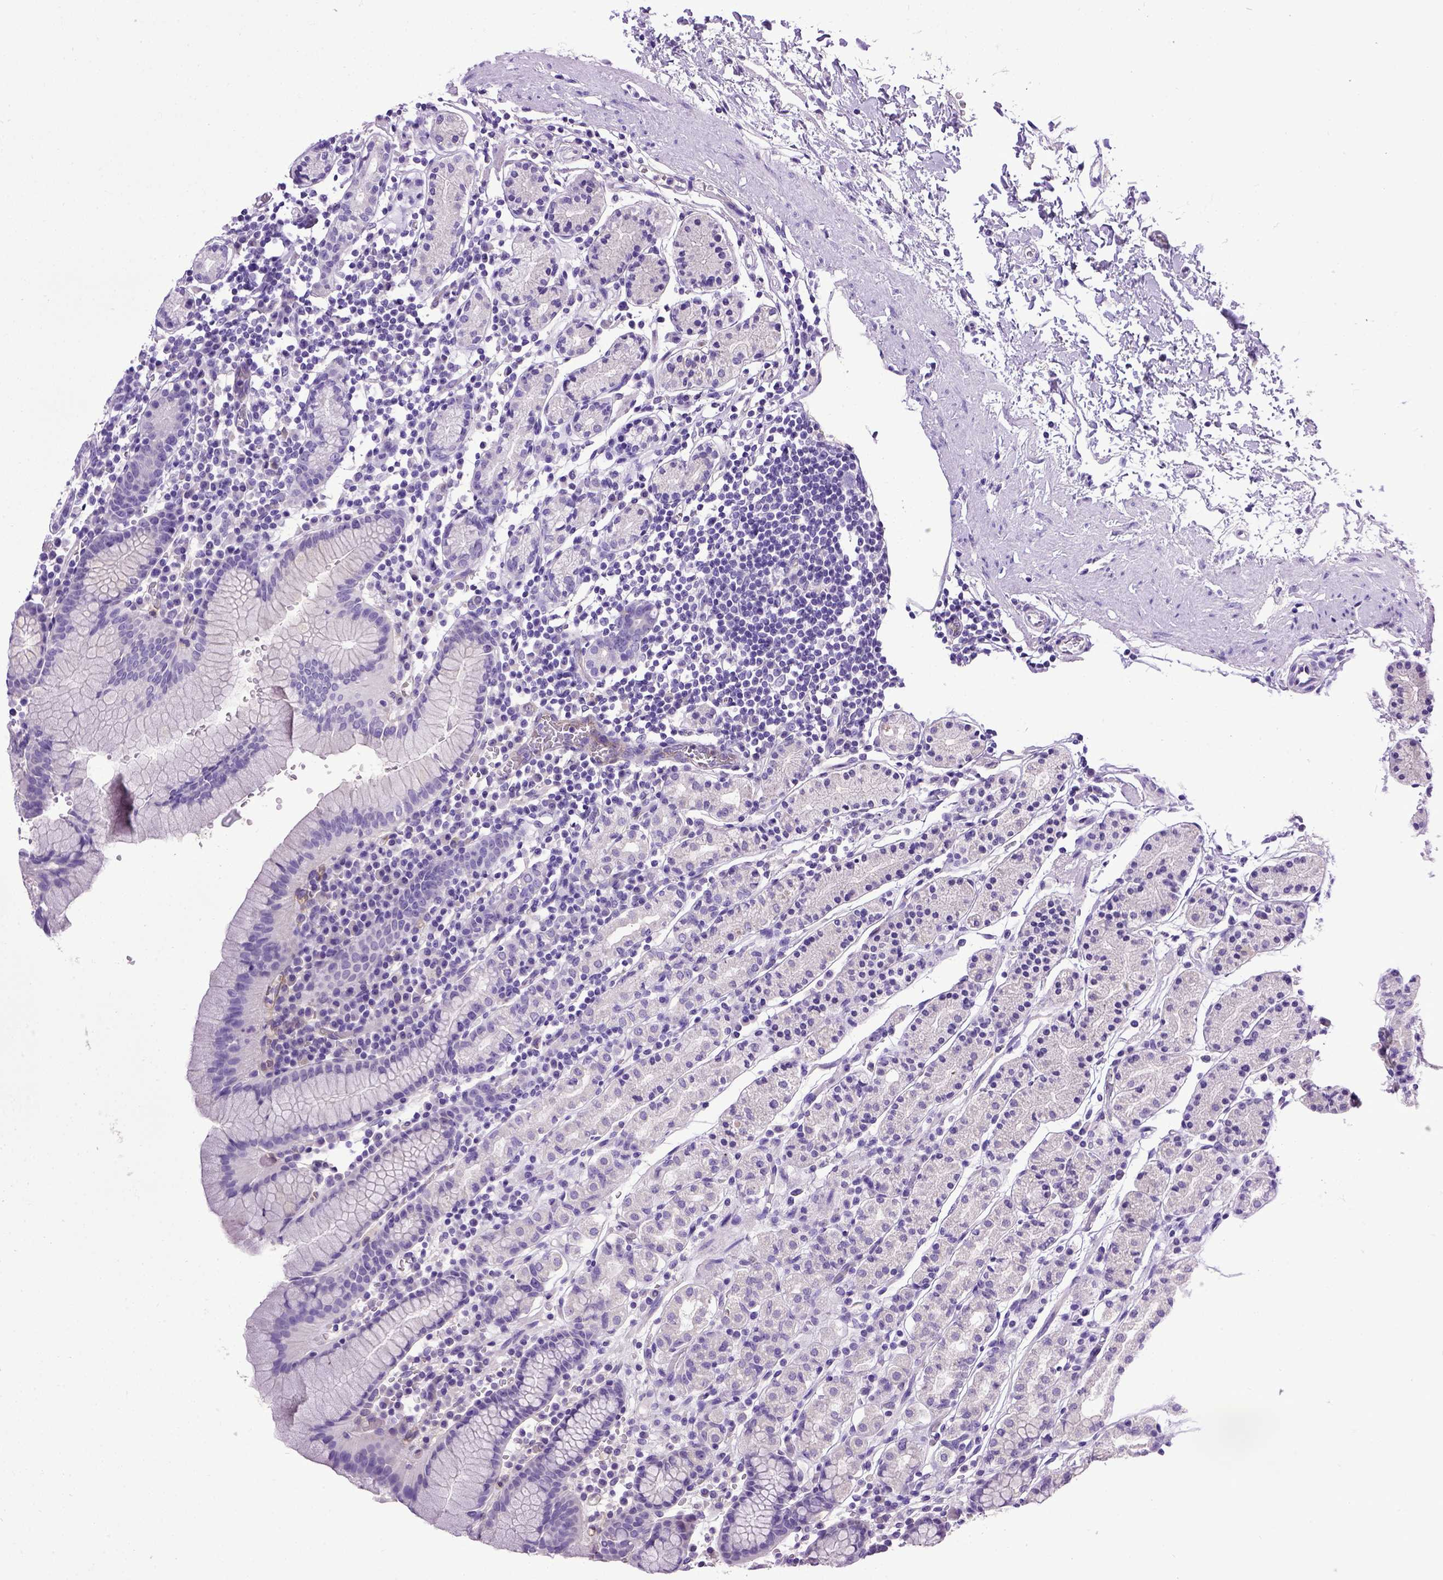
{"staining": {"intensity": "negative", "quantity": "none", "location": "none"}, "tissue": "stomach", "cell_type": "Glandular cells", "image_type": "normal", "snomed": [{"axis": "morphology", "description": "Normal tissue, NOS"}, {"axis": "topography", "description": "Stomach, upper"}, {"axis": "topography", "description": "Stomach"}], "caption": "Protein analysis of normal stomach demonstrates no significant staining in glandular cells.", "gene": "ENG", "patient": {"sex": "male", "age": 62}}